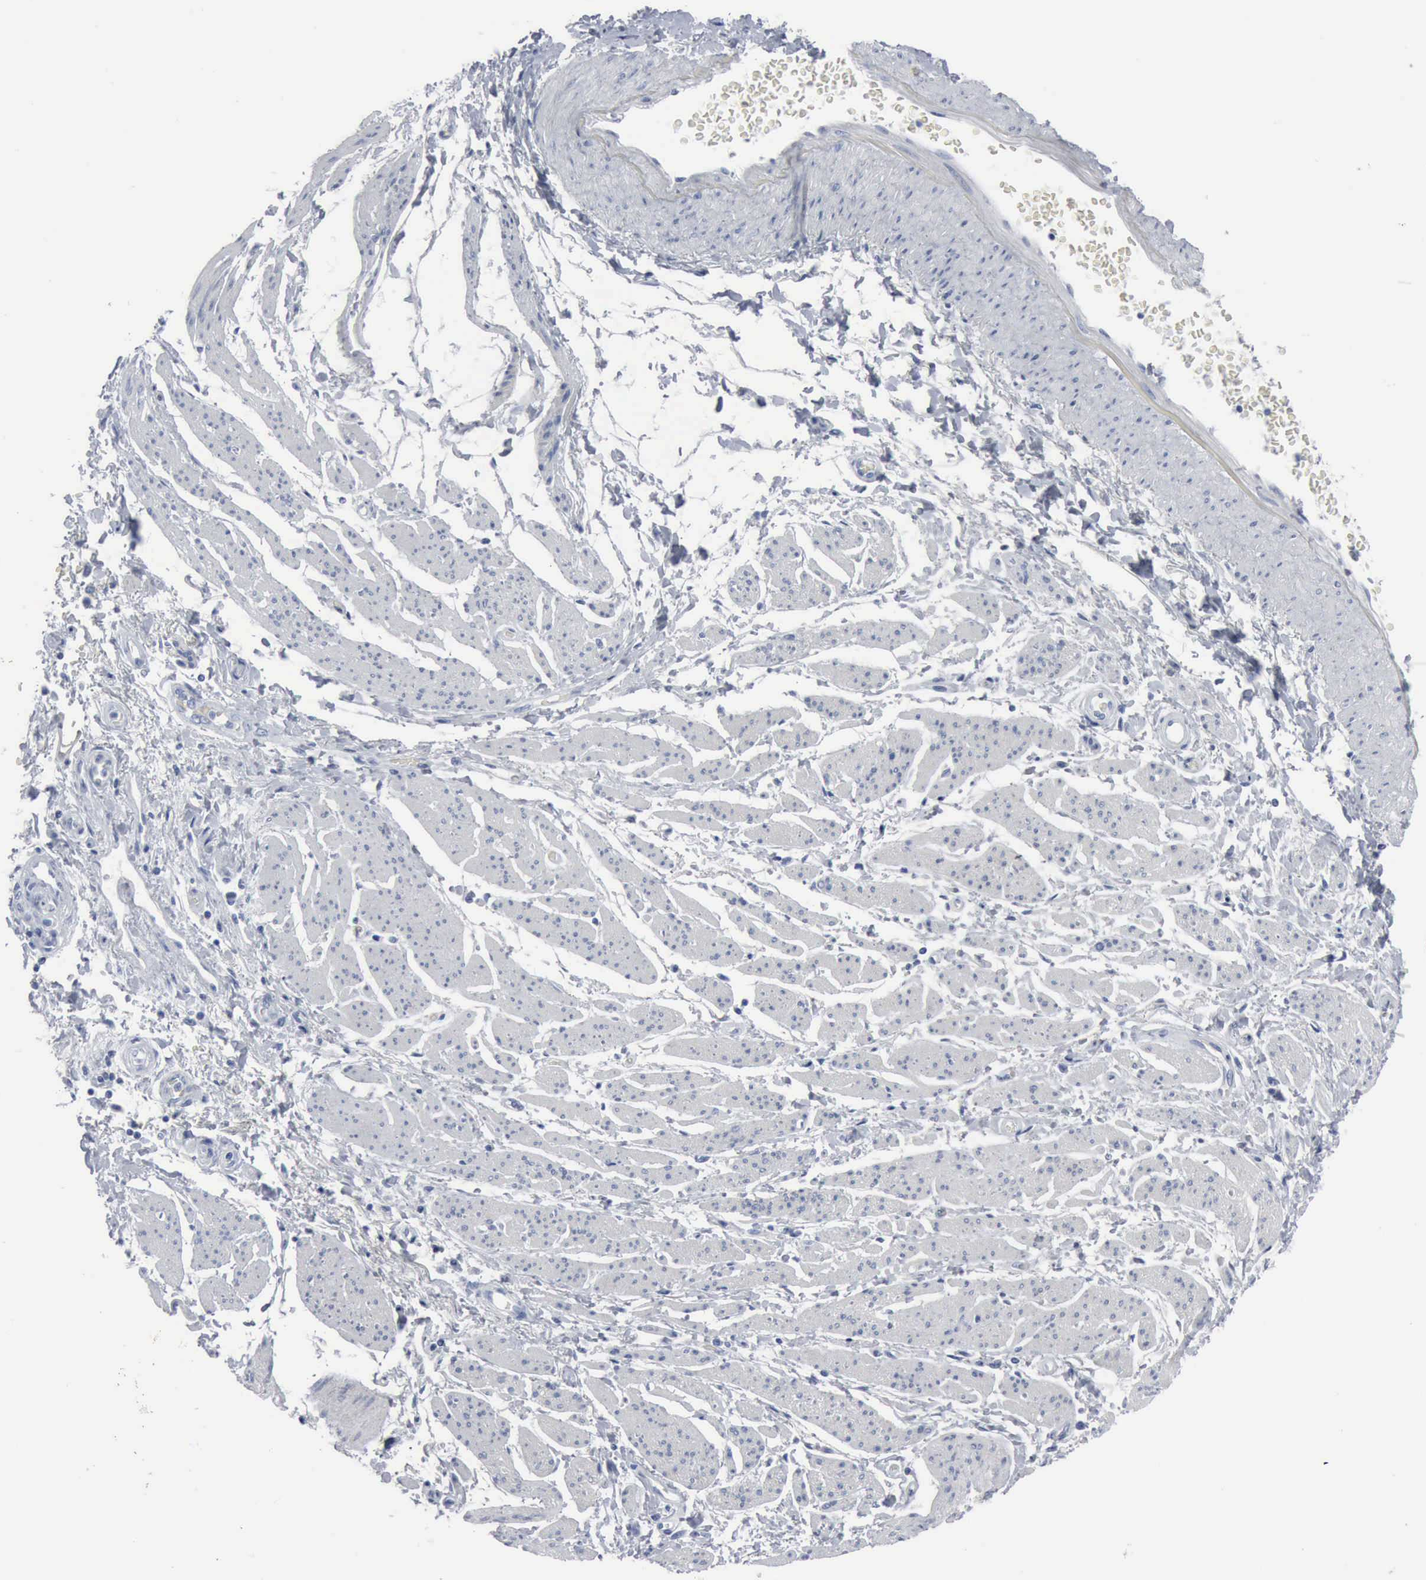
{"staining": {"intensity": "negative", "quantity": "none", "location": "none"}, "tissue": "stomach cancer", "cell_type": "Tumor cells", "image_type": "cancer", "snomed": [{"axis": "morphology", "description": "Adenocarcinoma, NOS"}, {"axis": "topography", "description": "Stomach"}], "caption": "Immunohistochemistry (IHC) micrograph of stomach adenocarcinoma stained for a protein (brown), which reveals no staining in tumor cells.", "gene": "DMD", "patient": {"sex": "female", "age": 76}}